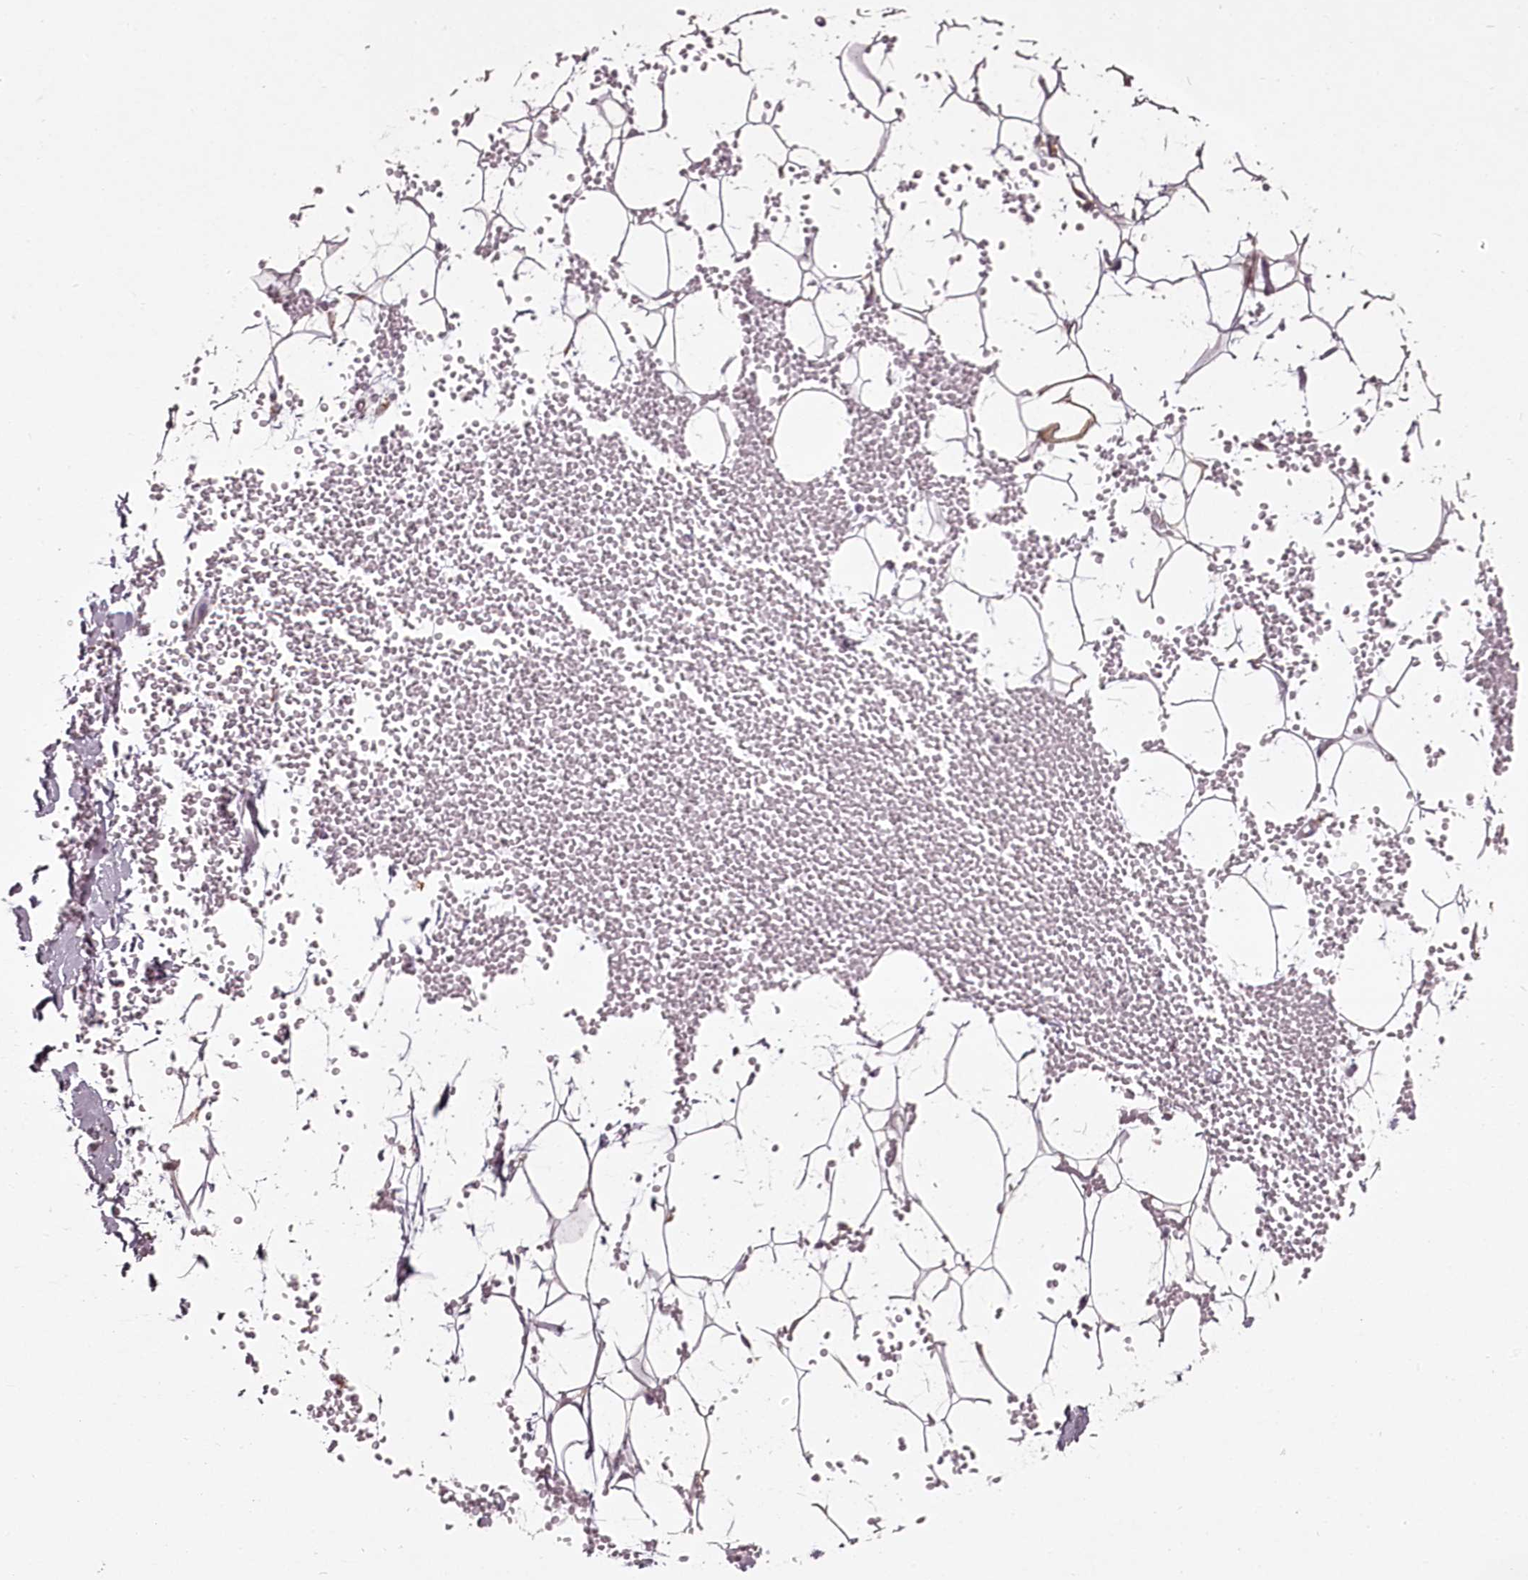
{"staining": {"intensity": "weak", "quantity": "25%-75%", "location": "cytoplasmic/membranous"}, "tissue": "adipose tissue", "cell_type": "Adipocytes", "image_type": "normal", "snomed": [{"axis": "morphology", "description": "Normal tissue, NOS"}, {"axis": "topography", "description": "Breast"}], "caption": "Immunohistochemical staining of normal adipose tissue demonstrates low levels of weak cytoplasmic/membranous staining in about 25%-75% of adipocytes.", "gene": "CHCHD2", "patient": {"sex": "female", "age": 23}}